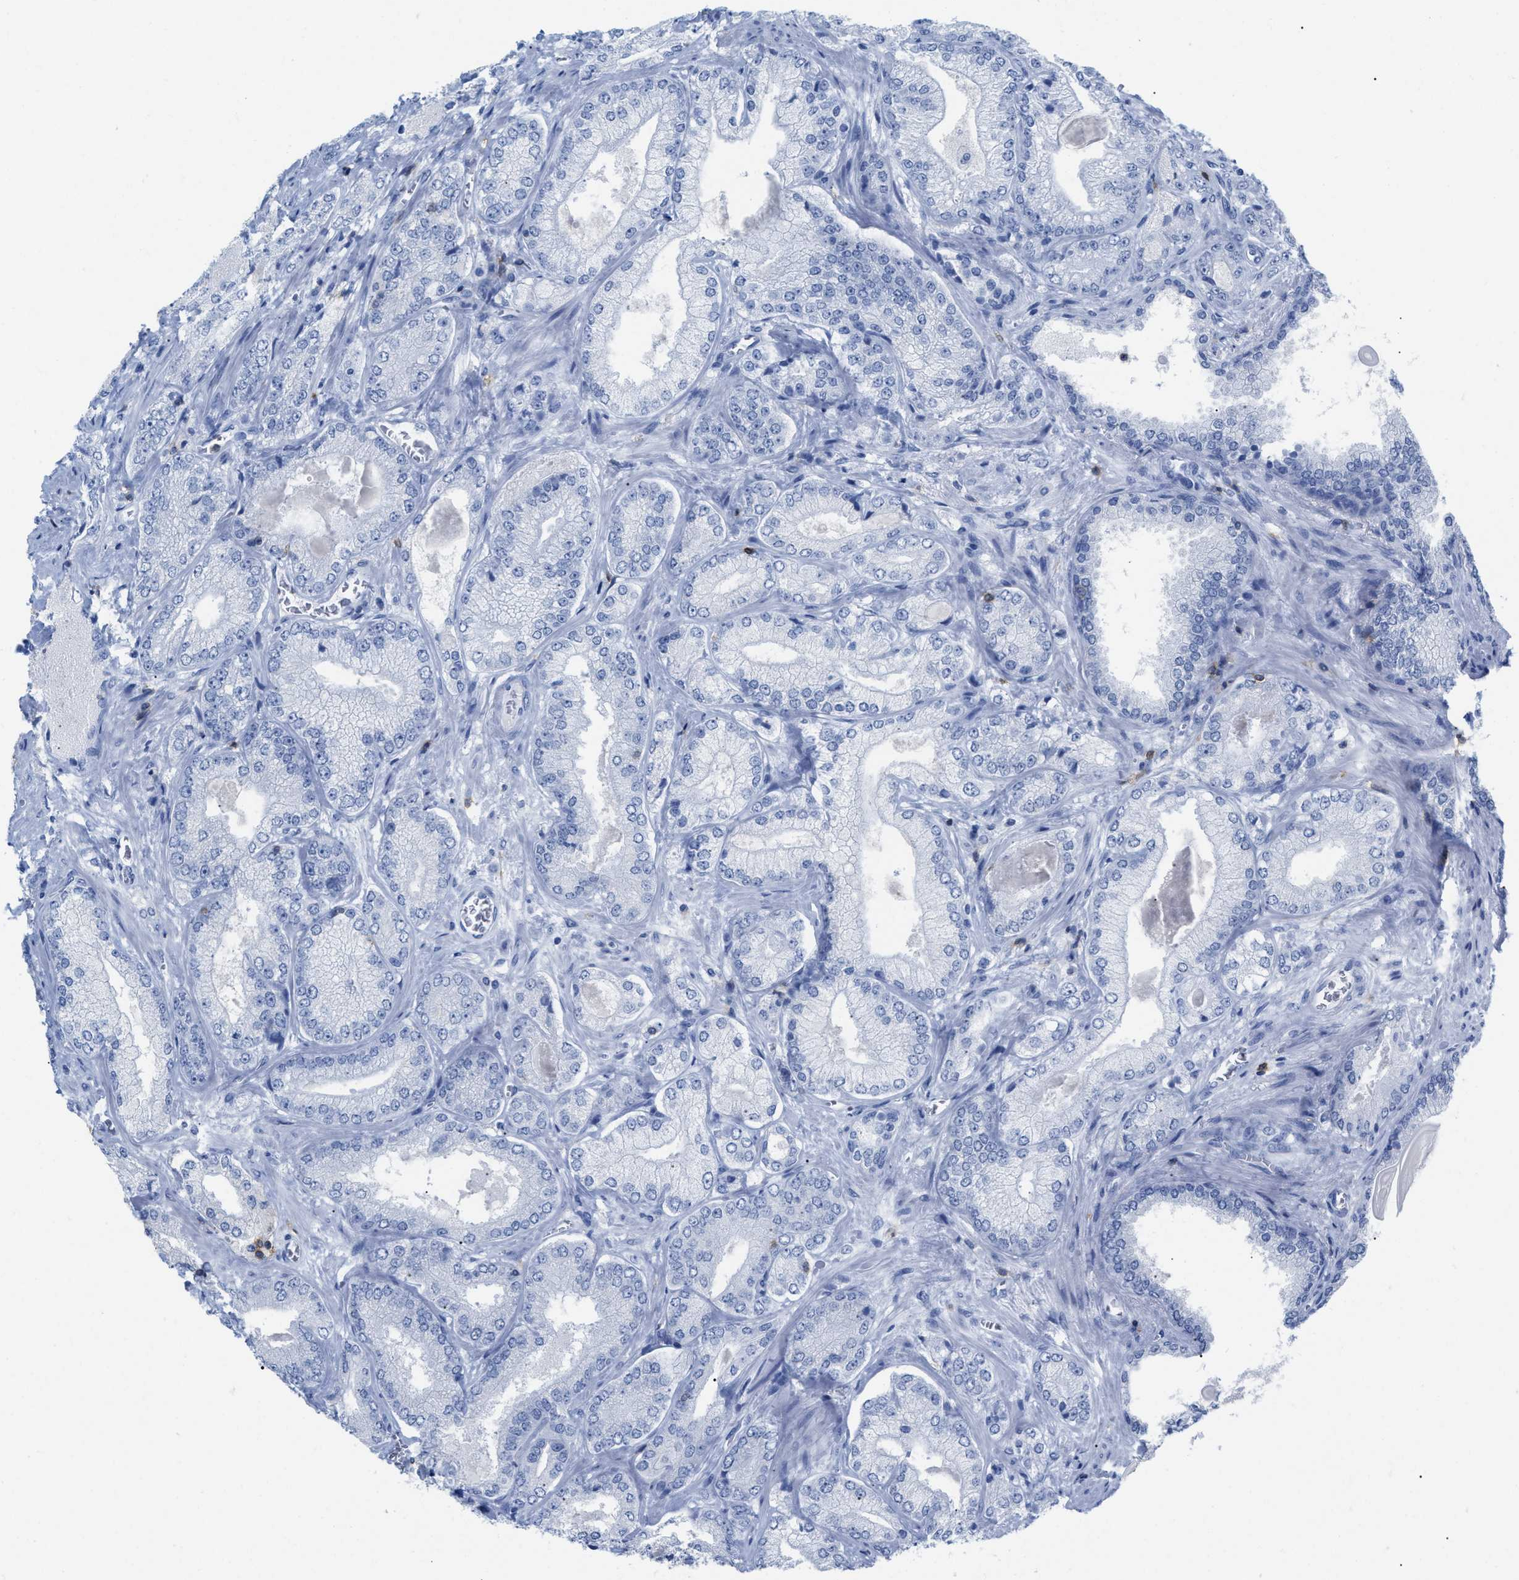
{"staining": {"intensity": "negative", "quantity": "none", "location": "none"}, "tissue": "prostate cancer", "cell_type": "Tumor cells", "image_type": "cancer", "snomed": [{"axis": "morphology", "description": "Adenocarcinoma, Low grade"}, {"axis": "topography", "description": "Prostate"}], "caption": "This is a micrograph of immunohistochemistry staining of prostate cancer, which shows no positivity in tumor cells.", "gene": "CD5", "patient": {"sex": "male", "age": 65}}